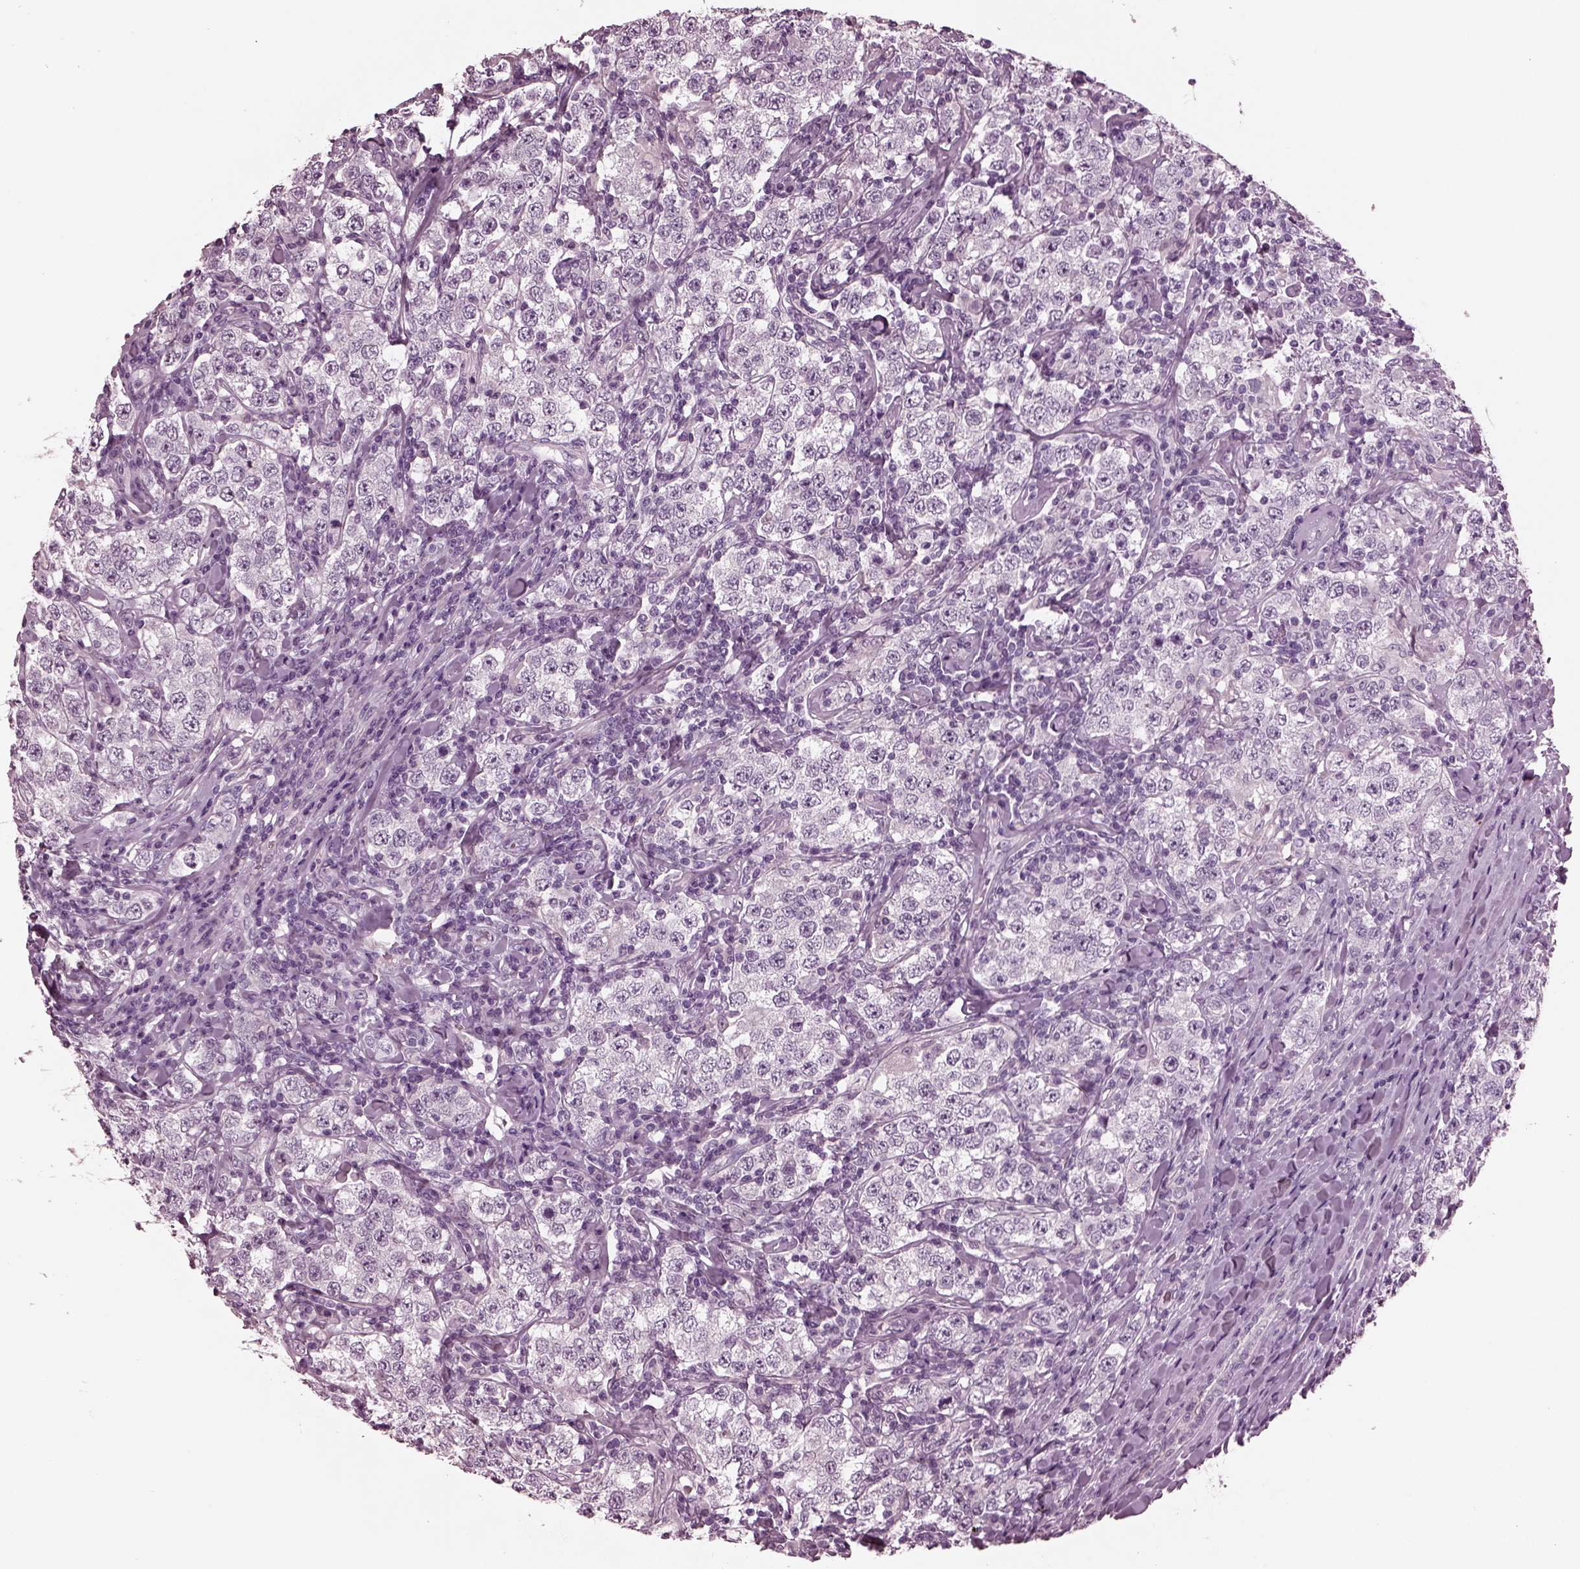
{"staining": {"intensity": "negative", "quantity": "none", "location": "none"}, "tissue": "testis cancer", "cell_type": "Tumor cells", "image_type": "cancer", "snomed": [{"axis": "morphology", "description": "Seminoma, NOS"}, {"axis": "morphology", "description": "Carcinoma, Embryonal, NOS"}, {"axis": "topography", "description": "Testis"}], "caption": "High power microscopy histopathology image of an IHC photomicrograph of testis cancer (seminoma), revealing no significant staining in tumor cells.", "gene": "MIB2", "patient": {"sex": "male", "age": 41}}